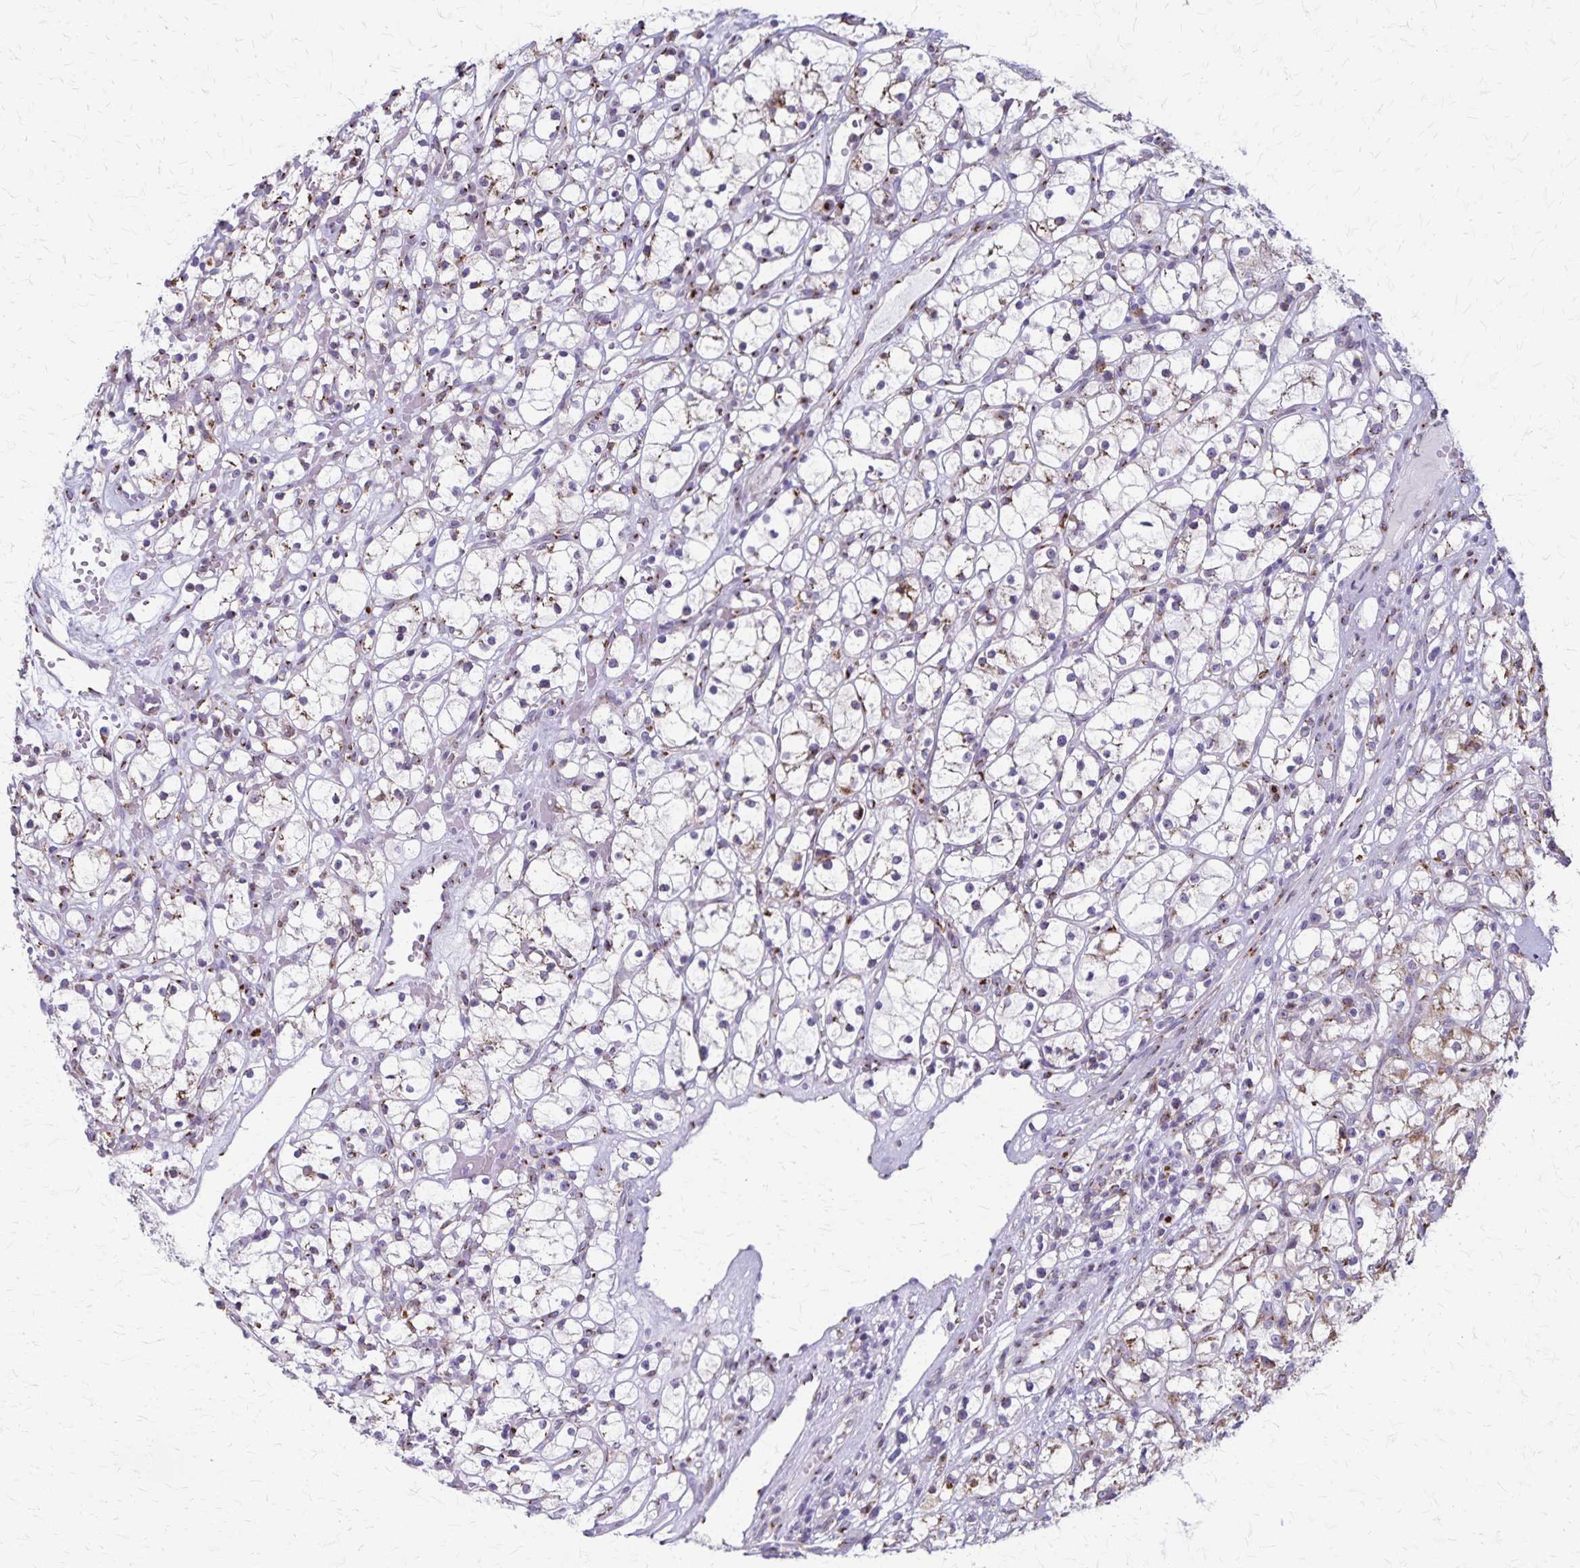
{"staining": {"intensity": "weak", "quantity": "<25%", "location": "cytoplasmic/membranous"}, "tissue": "renal cancer", "cell_type": "Tumor cells", "image_type": "cancer", "snomed": [{"axis": "morphology", "description": "Adenocarcinoma, NOS"}, {"axis": "topography", "description": "Kidney"}], "caption": "The immunohistochemistry photomicrograph has no significant staining in tumor cells of renal adenocarcinoma tissue.", "gene": "MCFD2", "patient": {"sex": "female", "age": 59}}